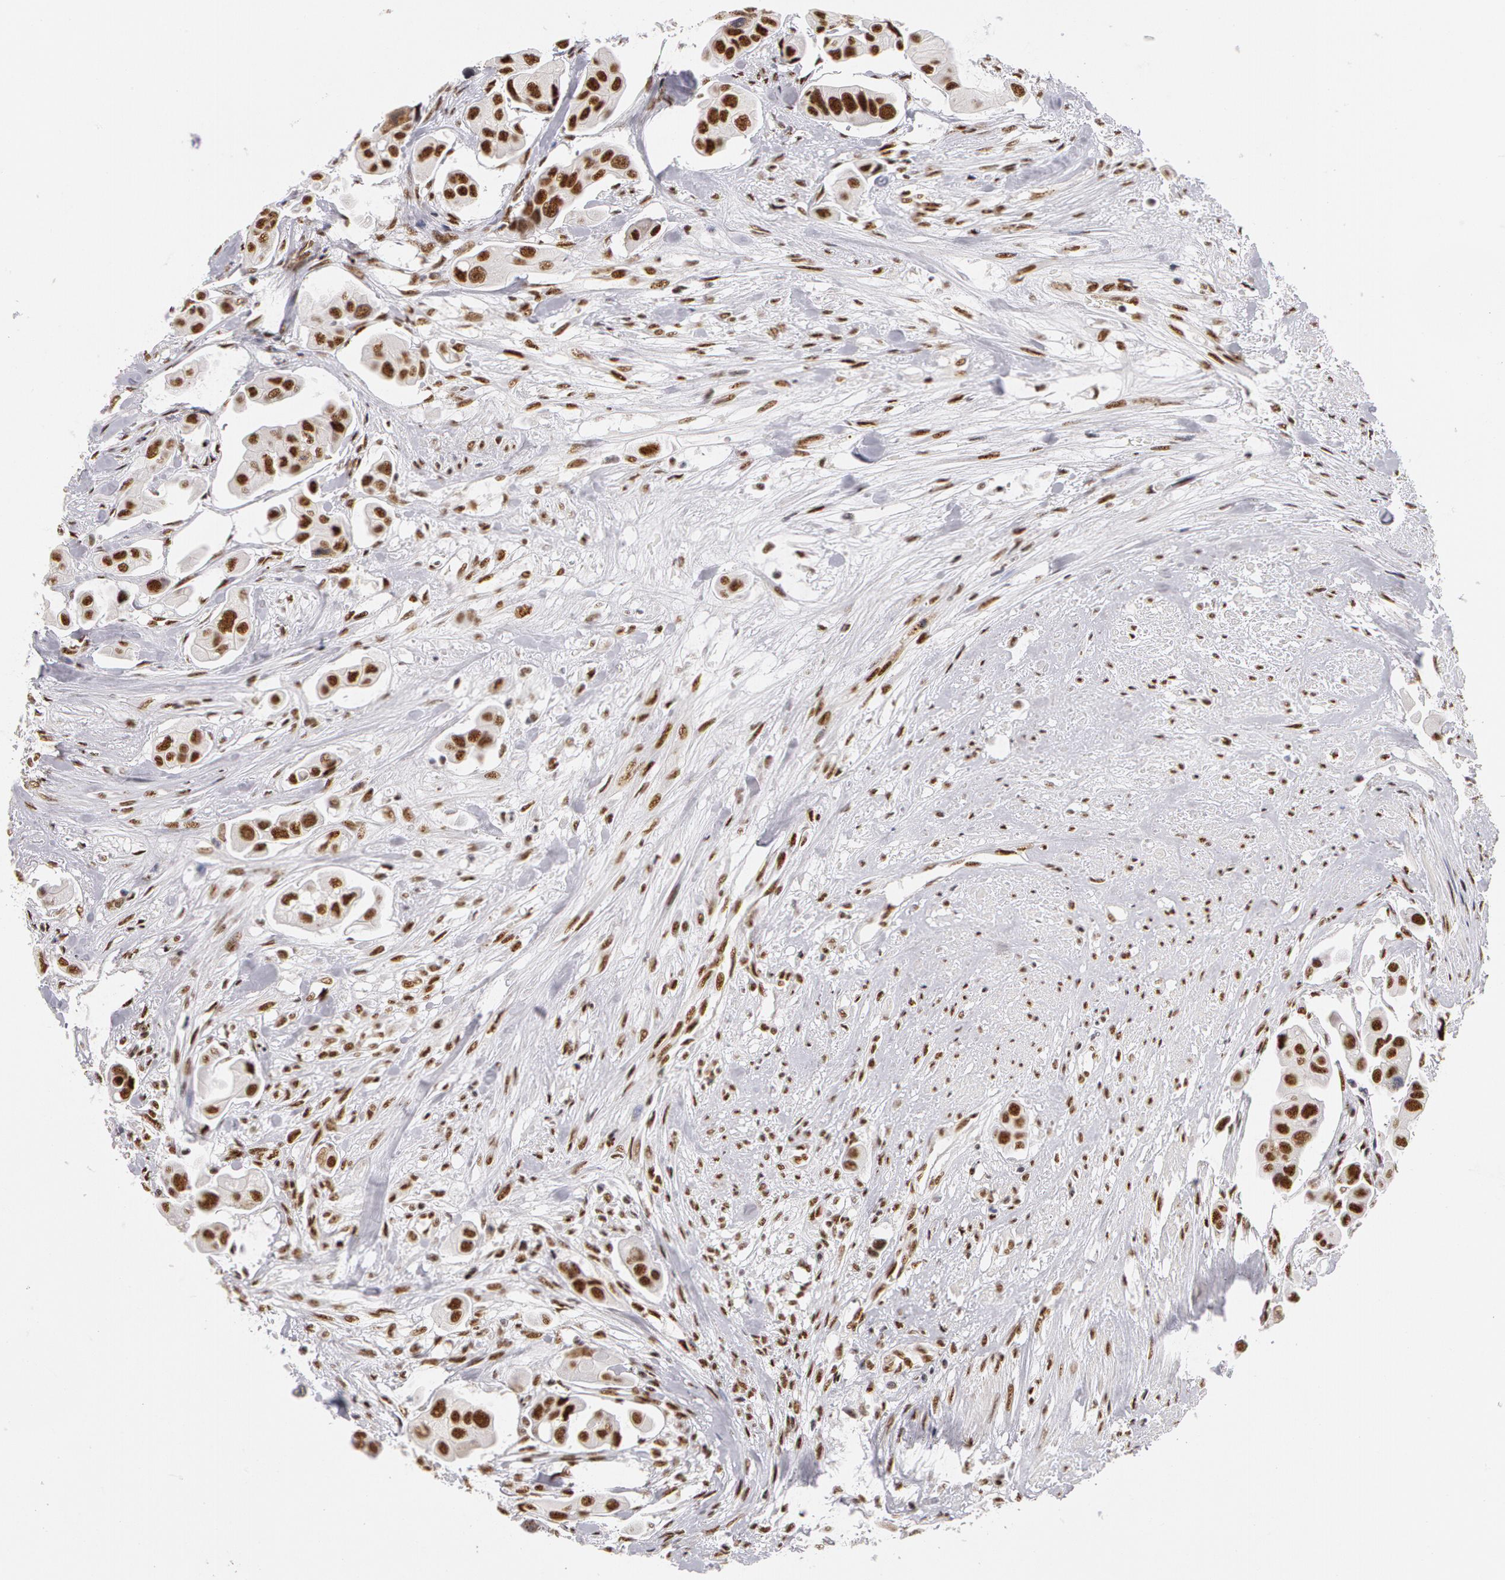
{"staining": {"intensity": "moderate", "quantity": ">75%", "location": "nuclear"}, "tissue": "urothelial cancer", "cell_type": "Tumor cells", "image_type": "cancer", "snomed": [{"axis": "morphology", "description": "Adenocarcinoma, NOS"}, {"axis": "topography", "description": "Urinary bladder"}], "caption": "About >75% of tumor cells in human urothelial cancer reveal moderate nuclear protein positivity as visualized by brown immunohistochemical staining.", "gene": "PNN", "patient": {"sex": "male", "age": 61}}